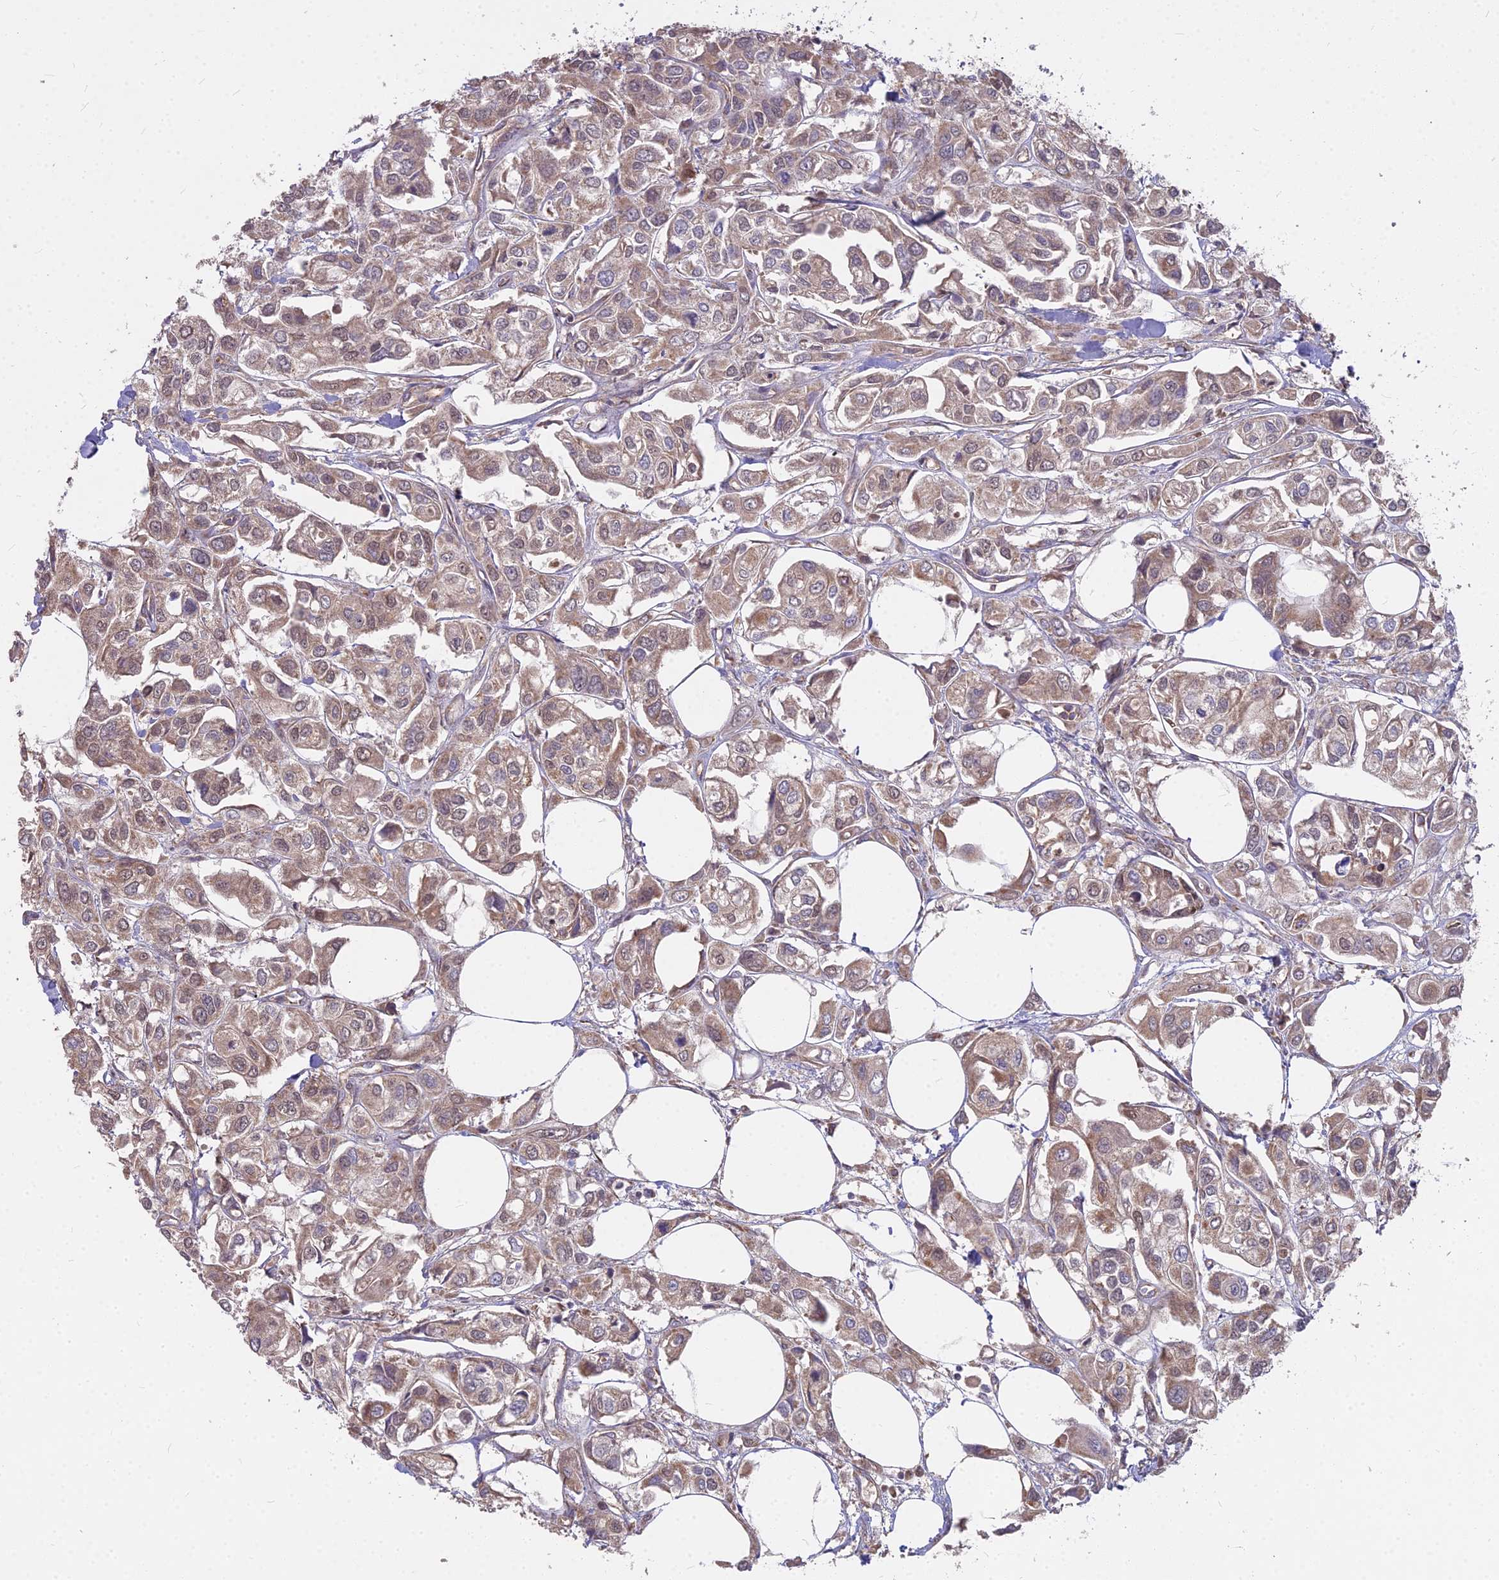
{"staining": {"intensity": "moderate", "quantity": ">75%", "location": "cytoplasmic/membranous"}, "tissue": "urothelial cancer", "cell_type": "Tumor cells", "image_type": "cancer", "snomed": [{"axis": "morphology", "description": "Urothelial carcinoma, High grade"}, {"axis": "topography", "description": "Urinary bladder"}], "caption": "Urothelial cancer stained with DAB (3,3'-diaminobenzidine) immunohistochemistry reveals medium levels of moderate cytoplasmic/membranous expression in approximately >75% of tumor cells.", "gene": "MICU2", "patient": {"sex": "male", "age": 67}}